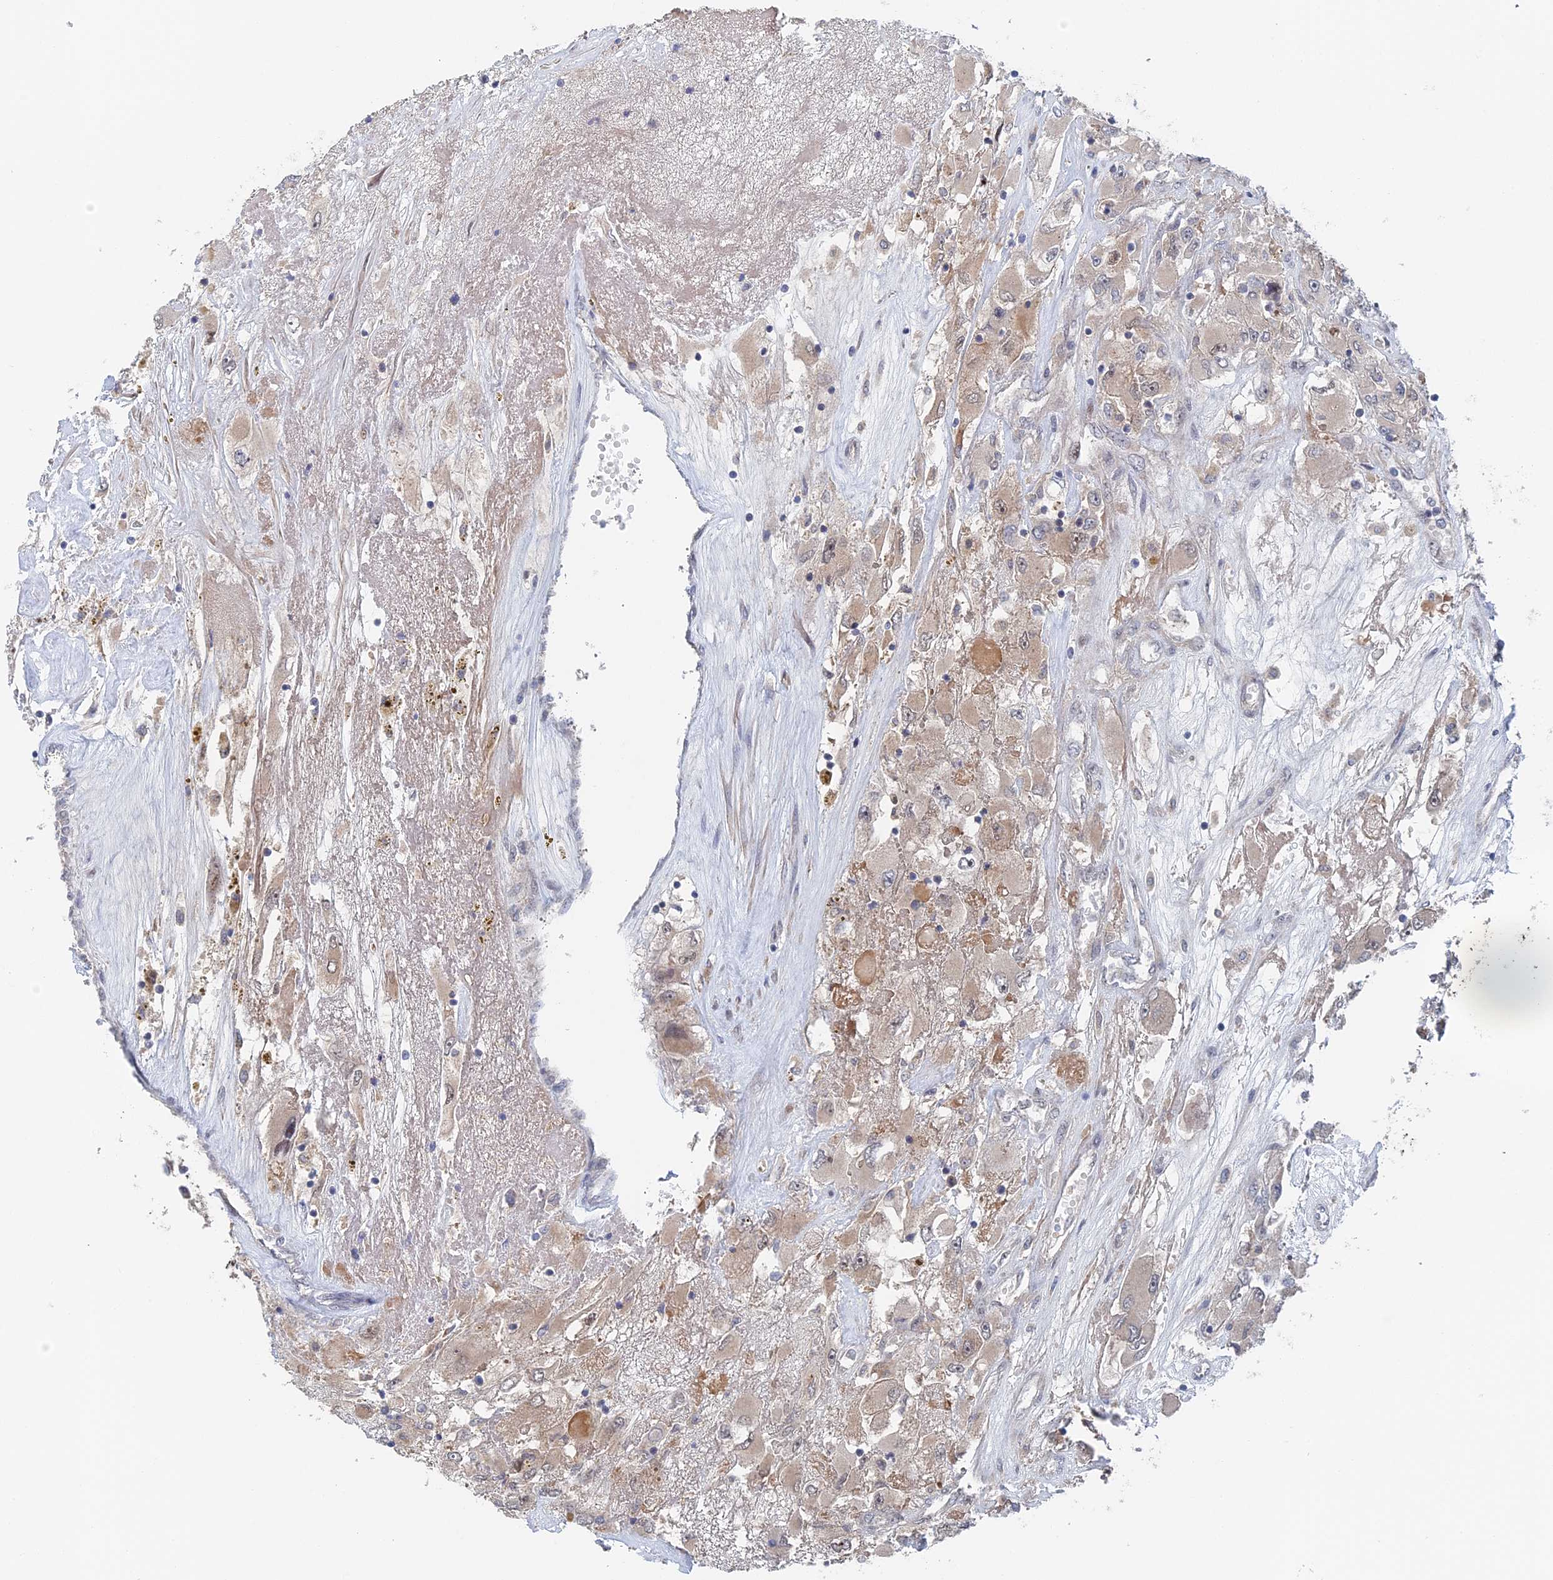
{"staining": {"intensity": "moderate", "quantity": ">75%", "location": "cytoplasmic/membranous,nuclear"}, "tissue": "renal cancer", "cell_type": "Tumor cells", "image_type": "cancer", "snomed": [{"axis": "morphology", "description": "Adenocarcinoma, NOS"}, {"axis": "topography", "description": "Kidney"}], "caption": "DAB immunohistochemical staining of renal adenocarcinoma exhibits moderate cytoplasmic/membranous and nuclear protein expression in about >75% of tumor cells. The staining is performed using DAB brown chromogen to label protein expression. The nuclei are counter-stained blue using hematoxylin.", "gene": "ELOVL6", "patient": {"sex": "female", "age": 52}}